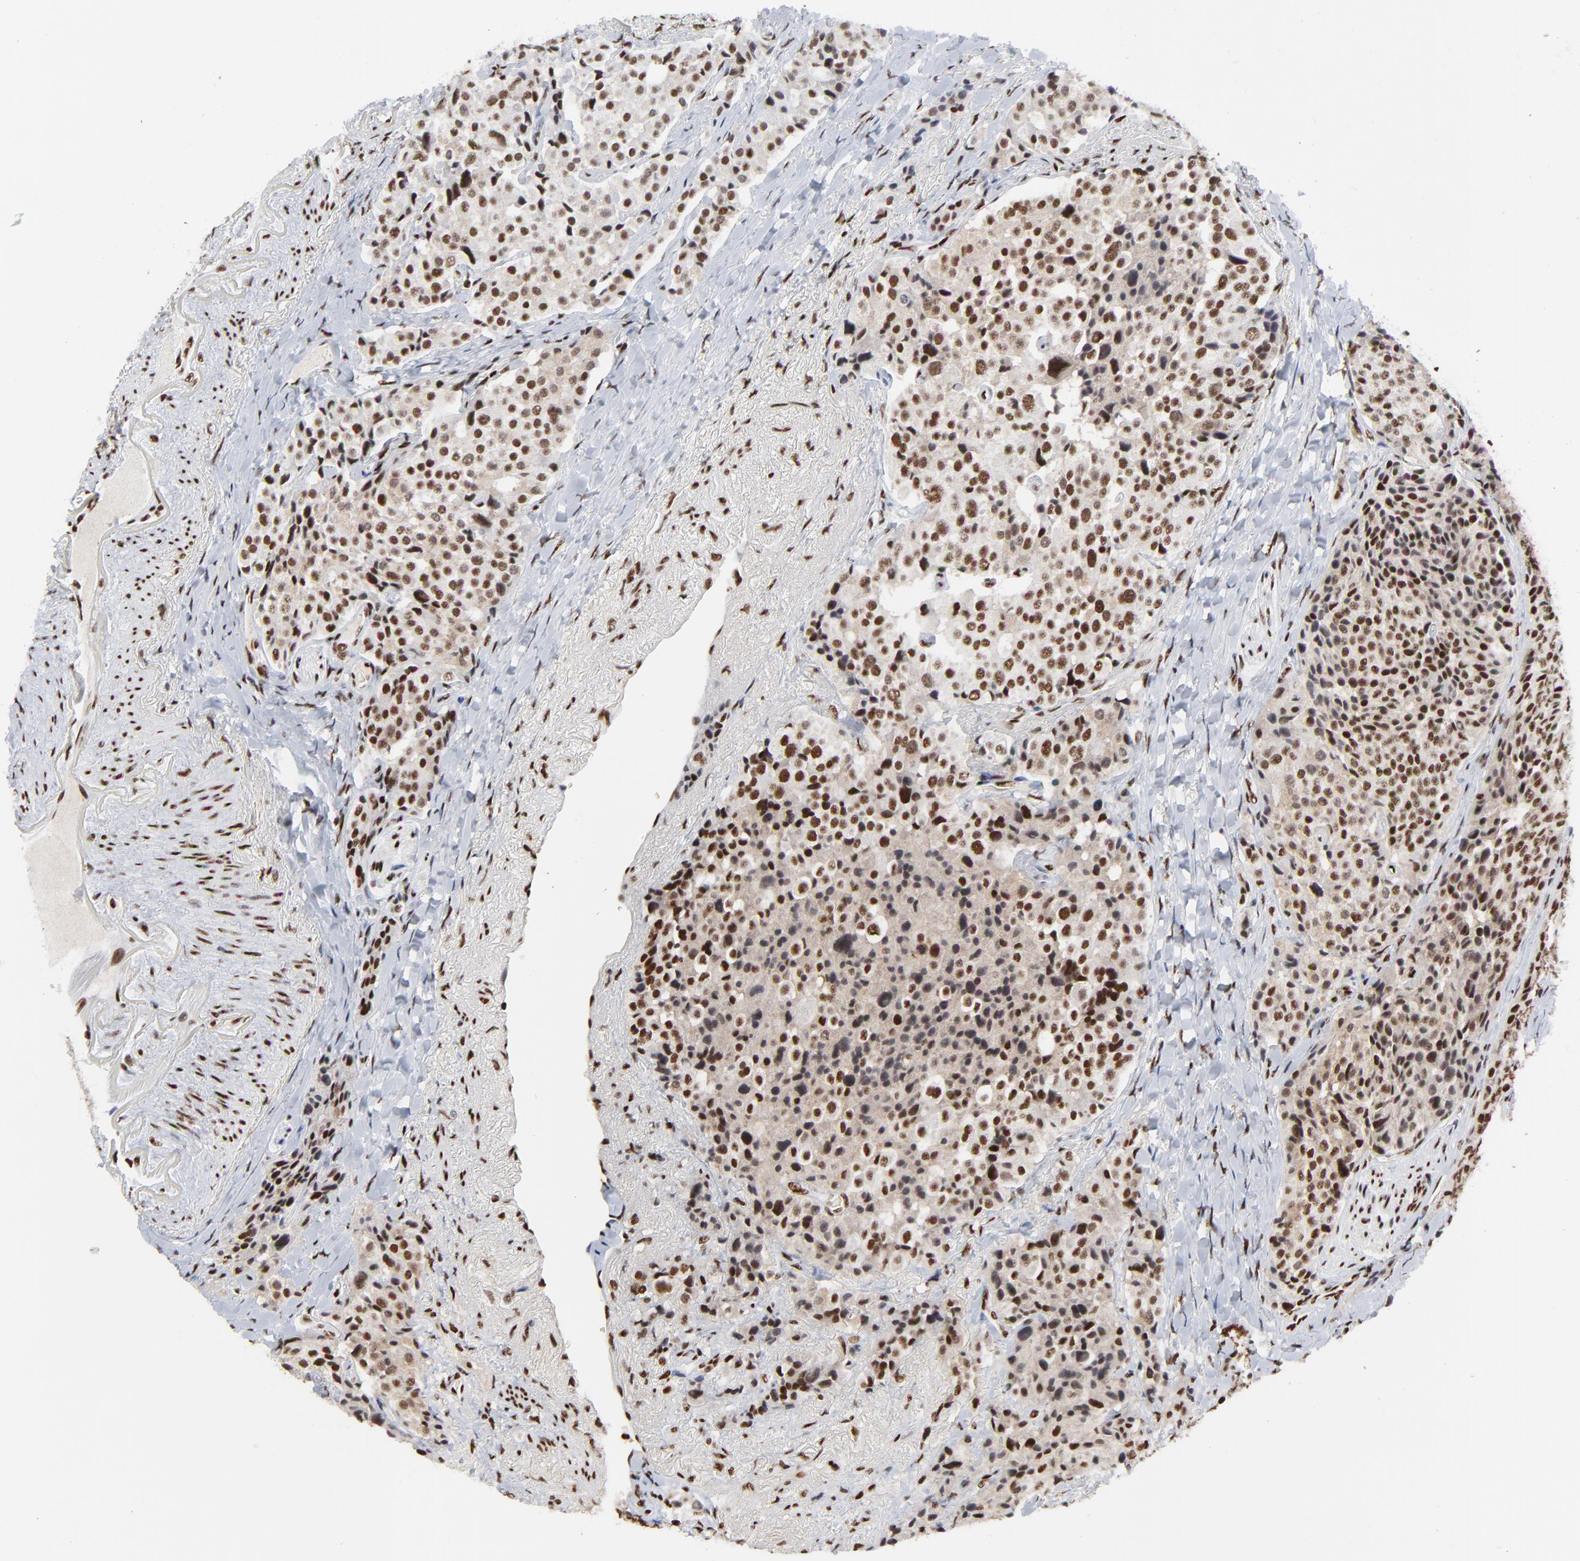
{"staining": {"intensity": "strong", "quantity": ">75%", "location": "nuclear"}, "tissue": "carcinoid", "cell_type": "Tumor cells", "image_type": "cancer", "snomed": [{"axis": "morphology", "description": "Carcinoid, malignant, NOS"}, {"axis": "topography", "description": "Colon"}], "caption": "Carcinoid stained for a protein shows strong nuclear positivity in tumor cells. The protein is shown in brown color, while the nuclei are stained blue.", "gene": "CREB1", "patient": {"sex": "female", "age": 61}}